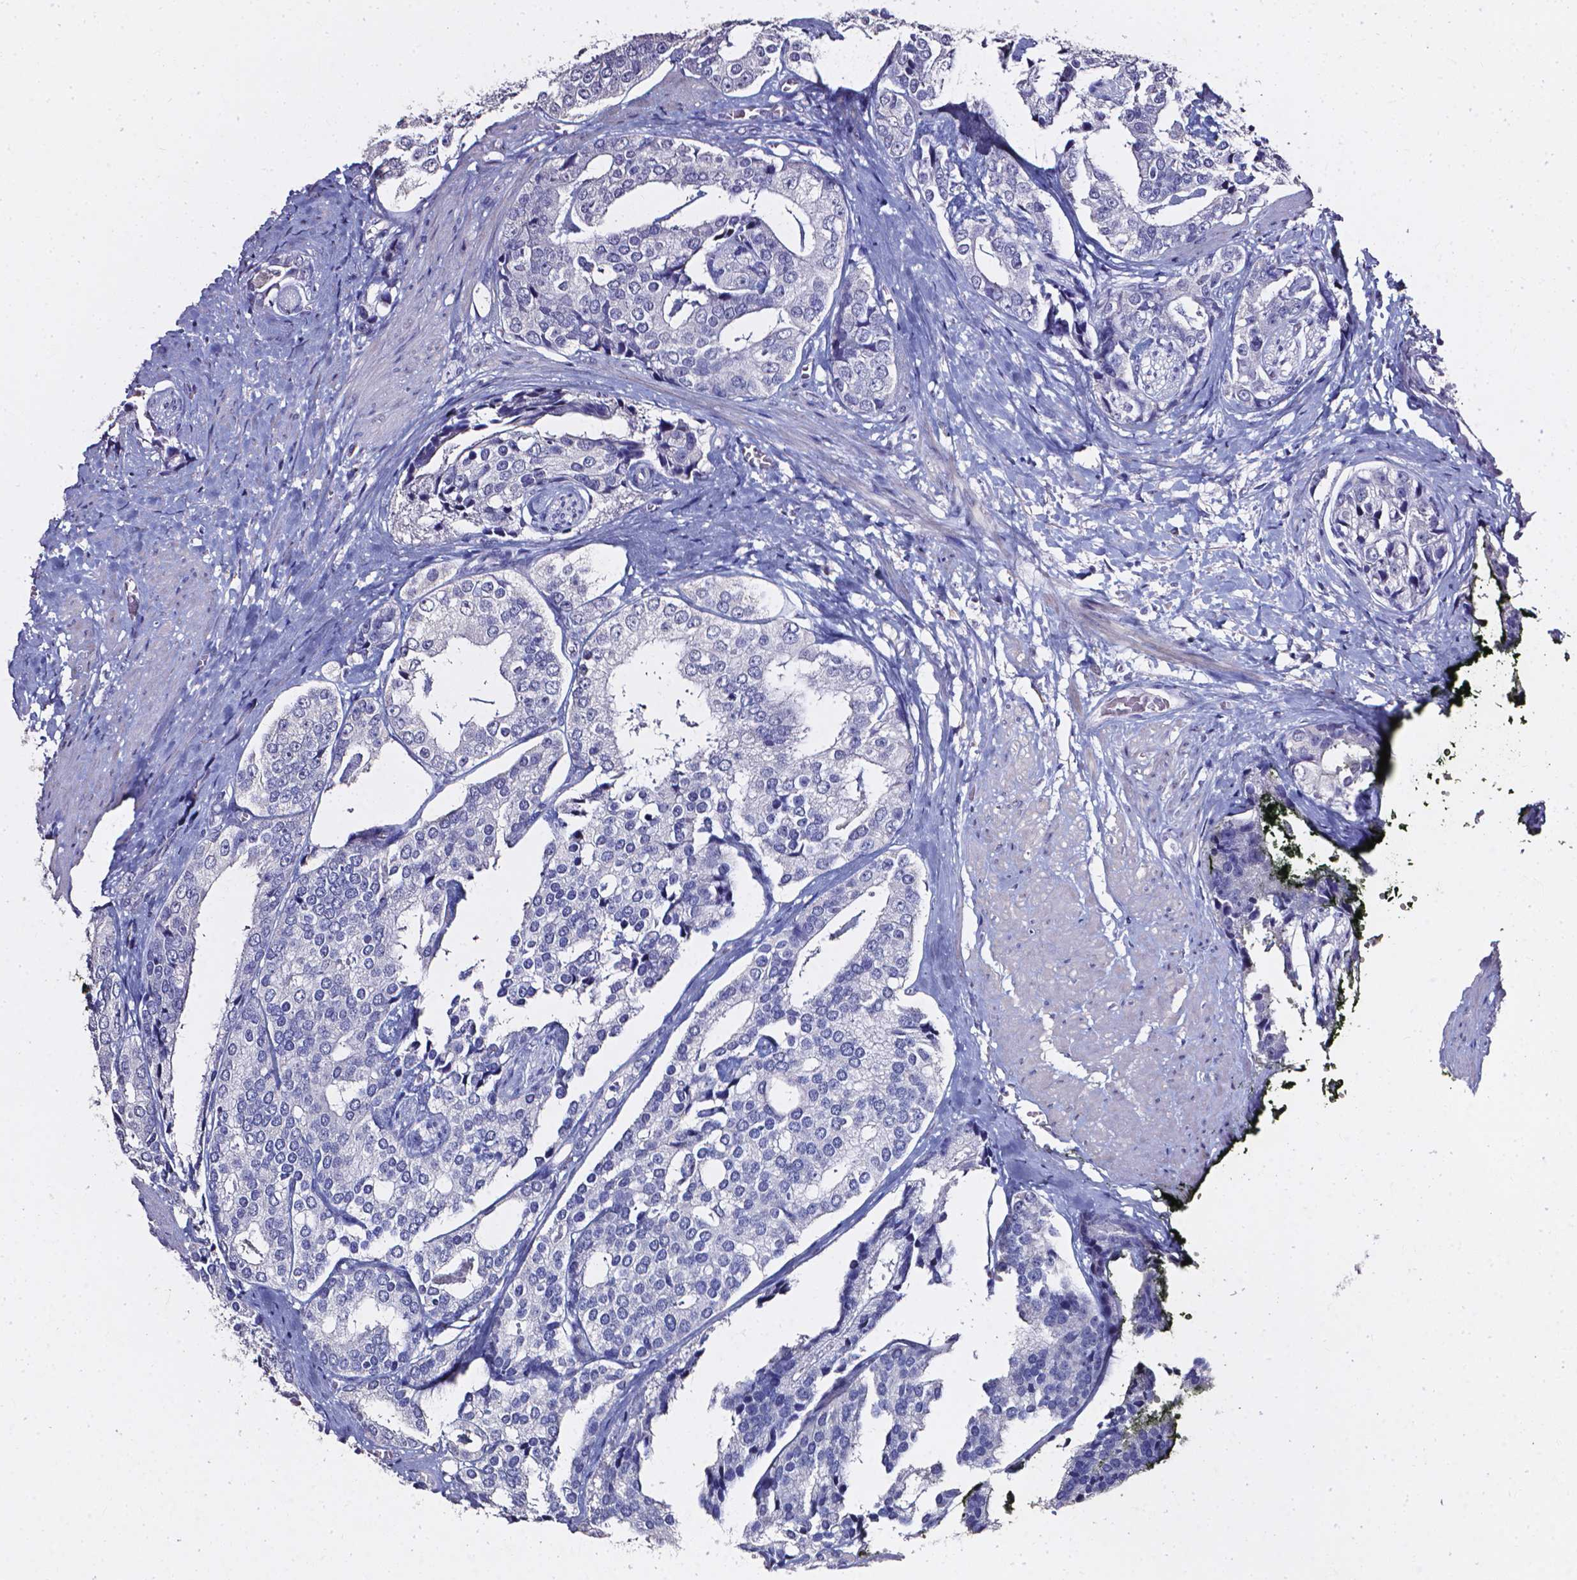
{"staining": {"intensity": "negative", "quantity": "none", "location": "none"}, "tissue": "prostate cancer", "cell_type": "Tumor cells", "image_type": "cancer", "snomed": [{"axis": "morphology", "description": "Adenocarcinoma, High grade"}, {"axis": "topography", "description": "Prostate"}], "caption": "This is an IHC image of human prostate cancer. There is no positivity in tumor cells.", "gene": "AKR1B10", "patient": {"sex": "male", "age": 71}}